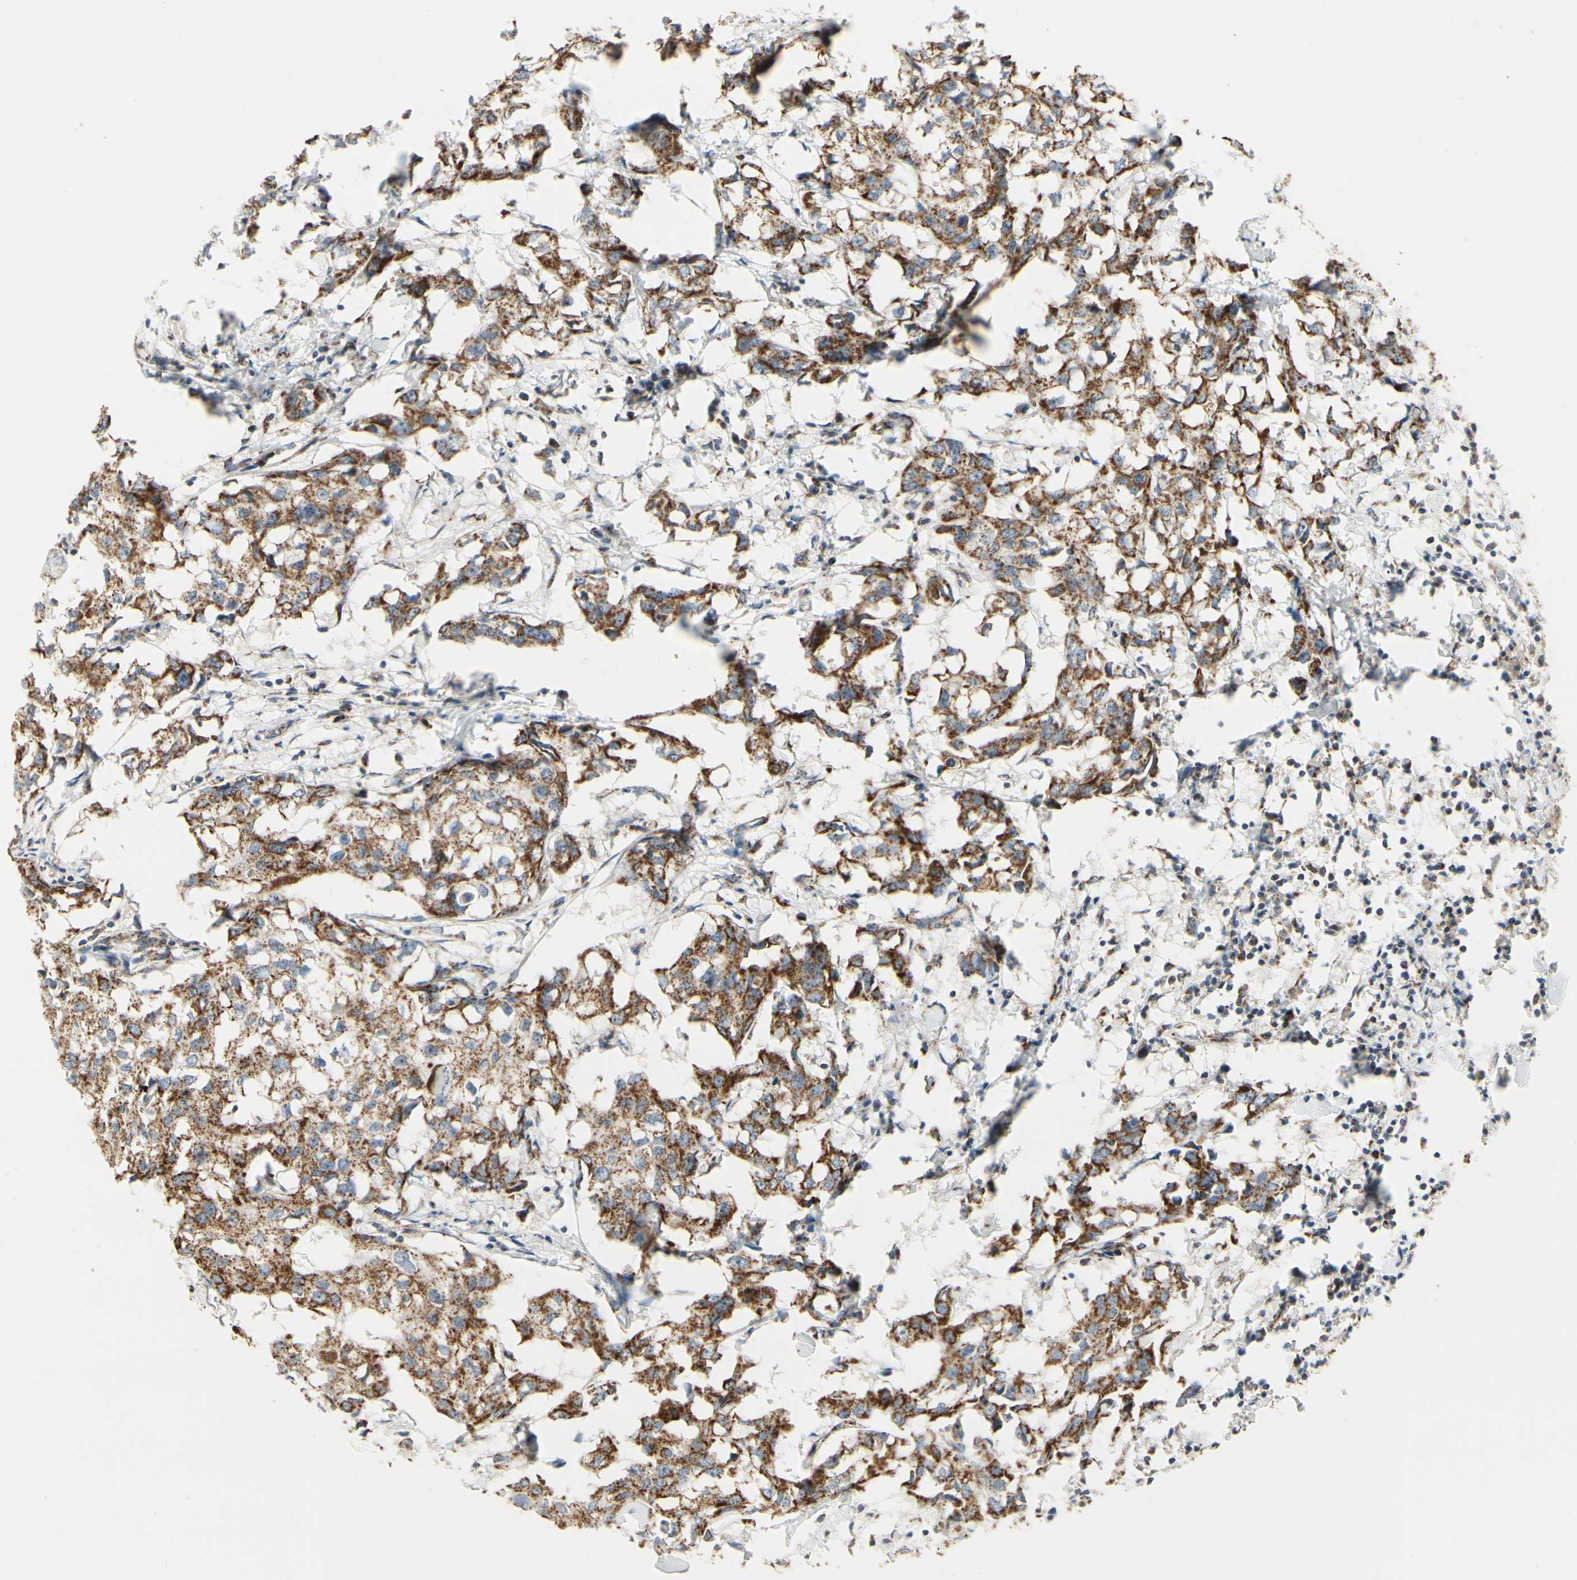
{"staining": {"intensity": "strong", "quantity": ">75%", "location": "cytoplasmic/membranous"}, "tissue": "breast cancer", "cell_type": "Tumor cells", "image_type": "cancer", "snomed": [{"axis": "morphology", "description": "Duct carcinoma"}, {"axis": "topography", "description": "Breast"}], "caption": "IHC micrograph of breast cancer (invasive ductal carcinoma) stained for a protein (brown), which exhibits high levels of strong cytoplasmic/membranous staining in approximately >75% of tumor cells.", "gene": "ANKS6", "patient": {"sex": "female", "age": 27}}